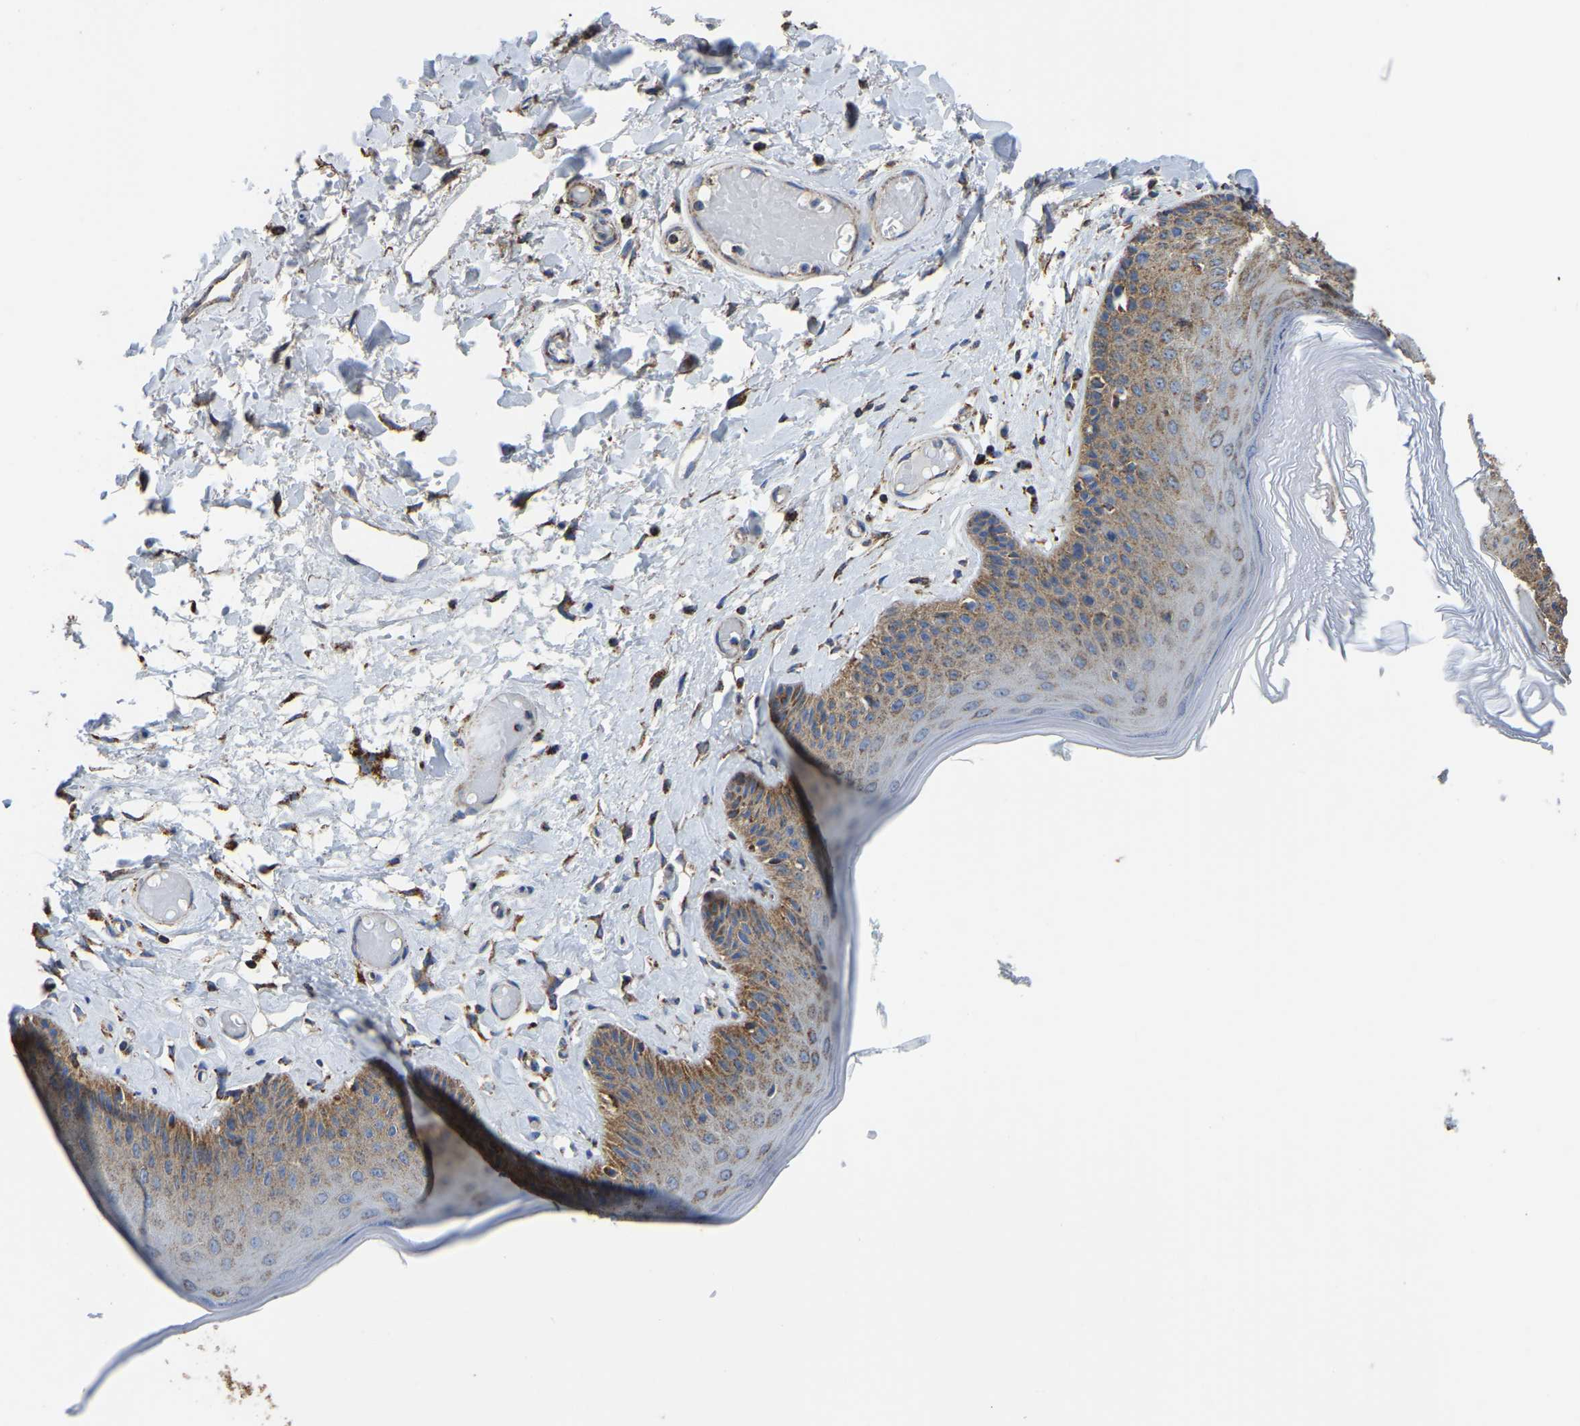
{"staining": {"intensity": "strong", "quantity": "25%-75%", "location": "cytoplasmic/membranous"}, "tissue": "skin", "cell_type": "Epidermal cells", "image_type": "normal", "snomed": [{"axis": "morphology", "description": "Normal tissue, NOS"}, {"axis": "topography", "description": "Vulva"}], "caption": "Immunohistochemical staining of normal human skin exhibits high levels of strong cytoplasmic/membranous positivity in about 25%-75% of epidermal cells.", "gene": "ETFA", "patient": {"sex": "female", "age": 73}}